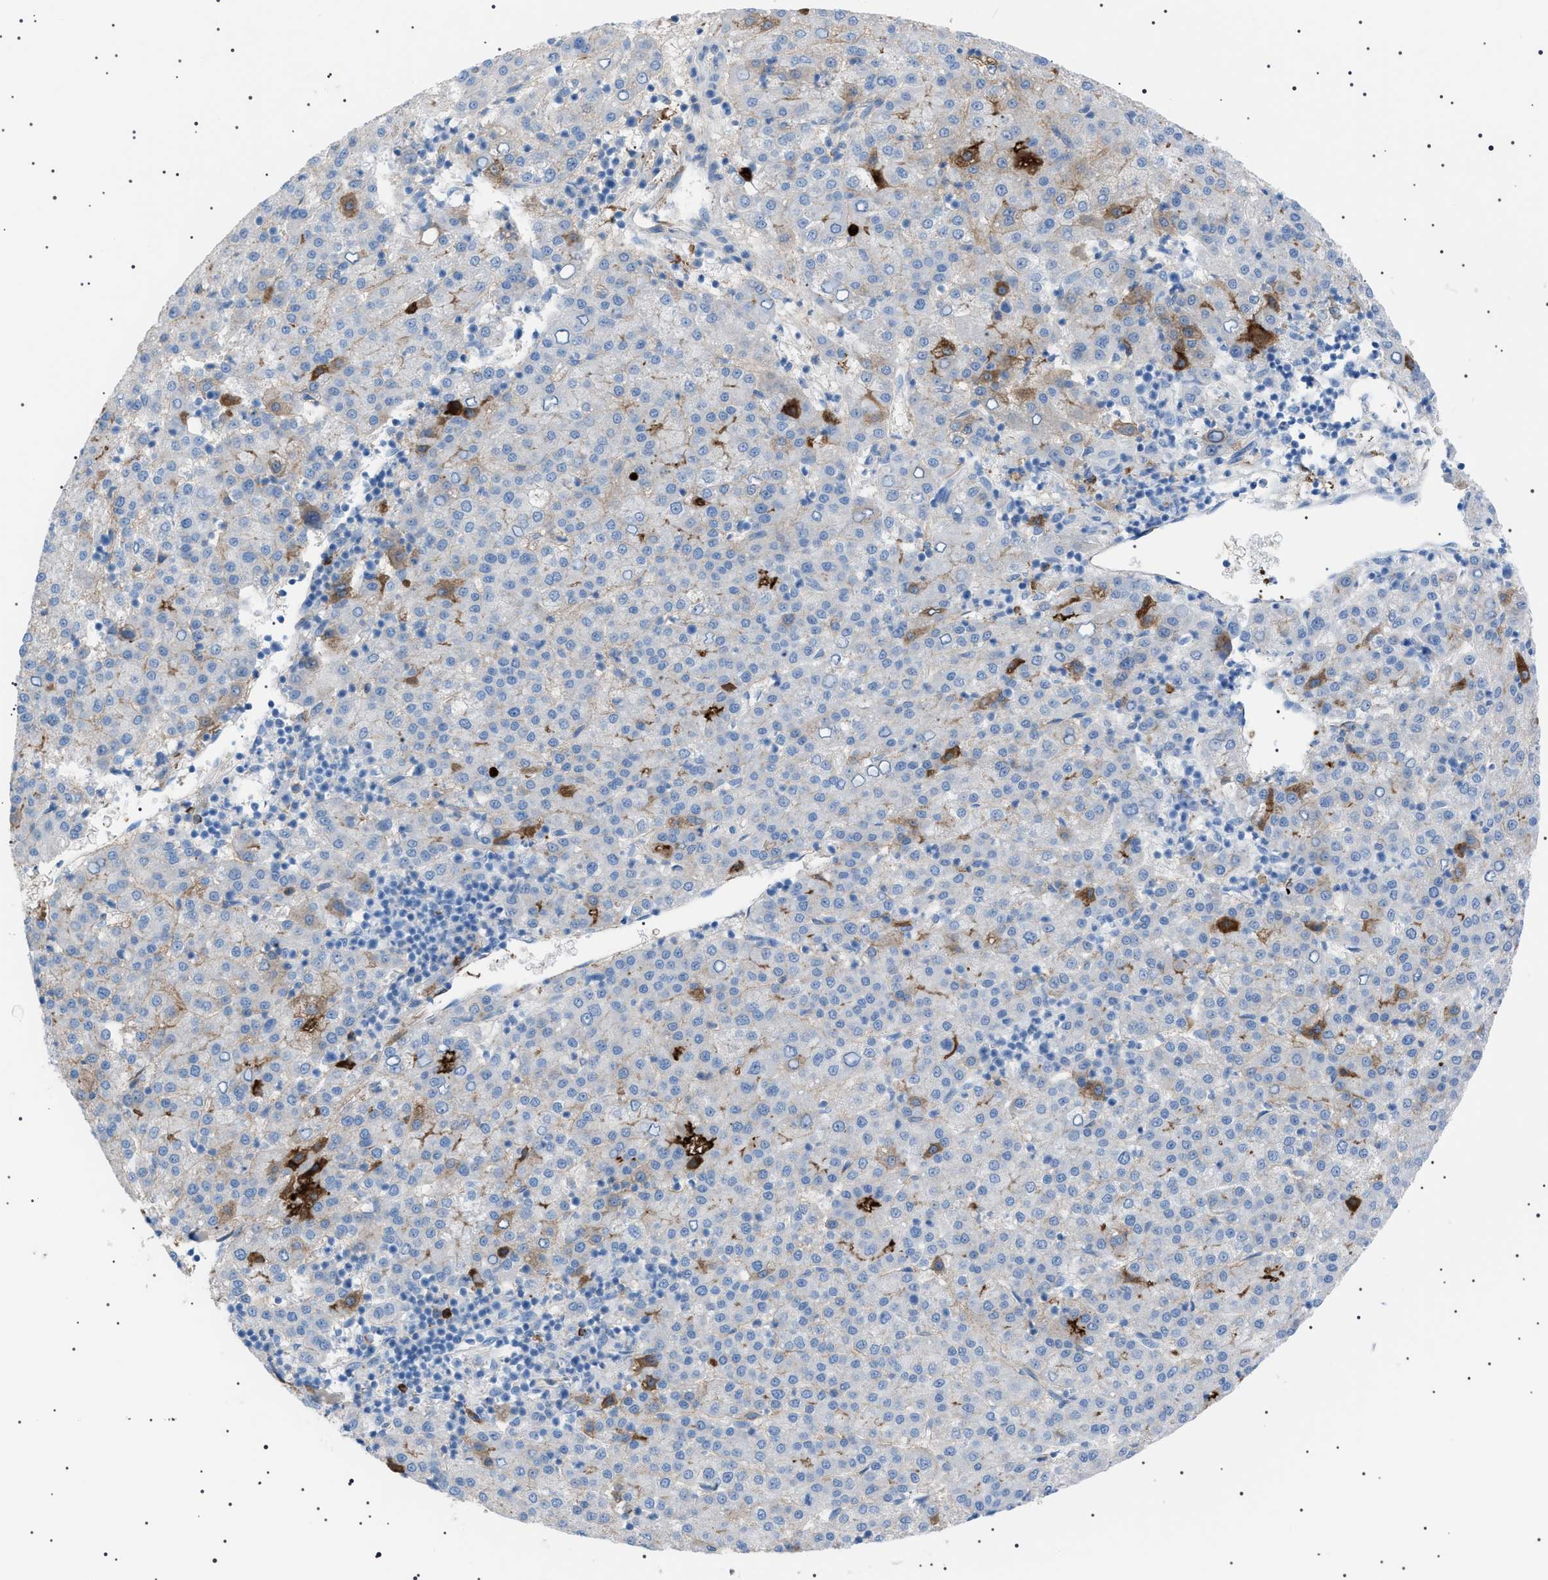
{"staining": {"intensity": "moderate", "quantity": "<25%", "location": "cytoplasmic/membranous"}, "tissue": "liver cancer", "cell_type": "Tumor cells", "image_type": "cancer", "snomed": [{"axis": "morphology", "description": "Carcinoma, Hepatocellular, NOS"}, {"axis": "topography", "description": "Liver"}], "caption": "Brown immunohistochemical staining in liver cancer (hepatocellular carcinoma) exhibits moderate cytoplasmic/membranous expression in approximately <25% of tumor cells.", "gene": "LPA", "patient": {"sex": "female", "age": 58}}